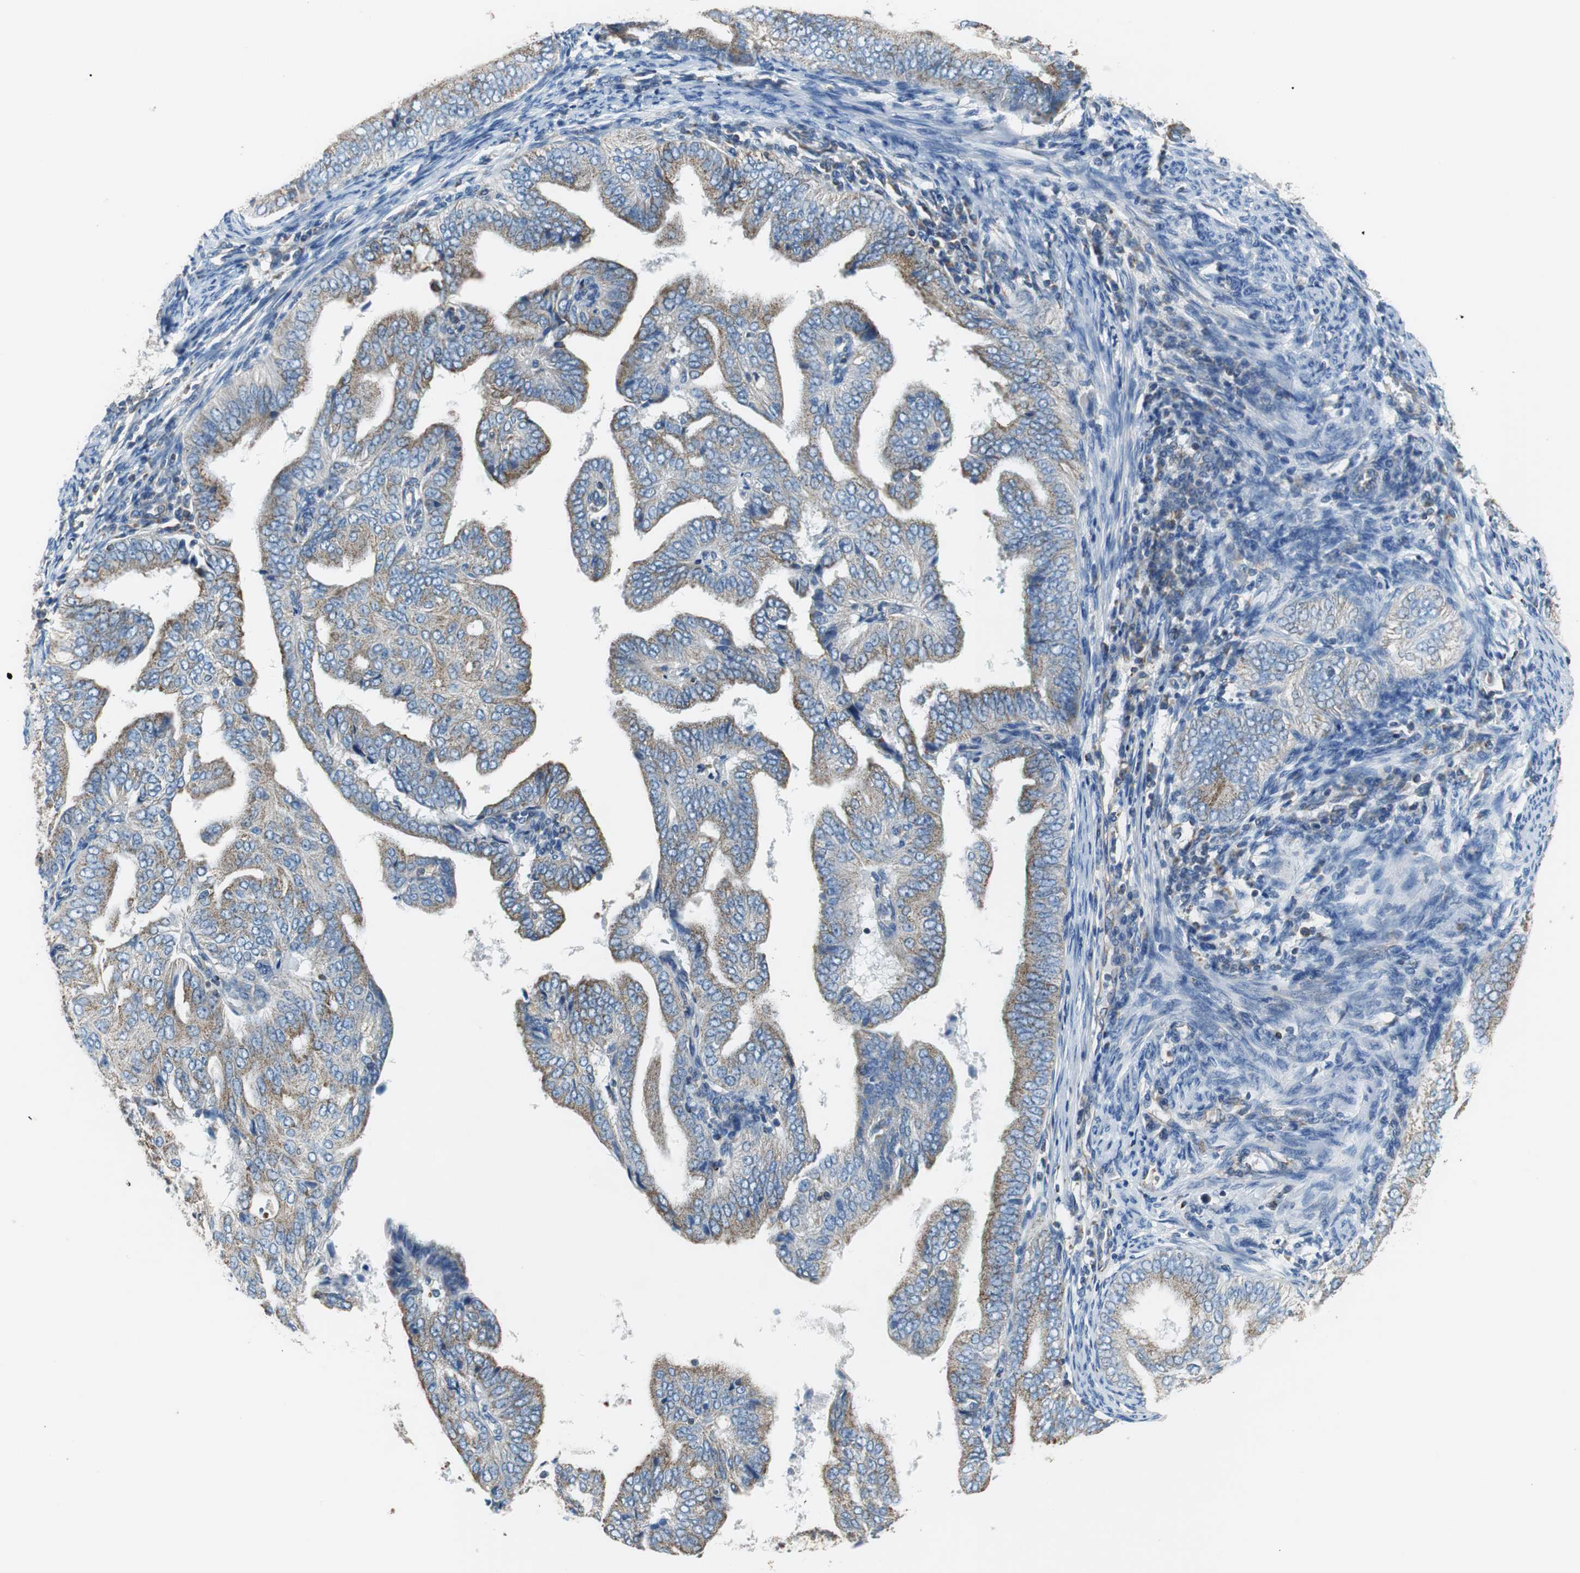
{"staining": {"intensity": "strong", "quantity": "25%-75%", "location": "cytoplasmic/membranous"}, "tissue": "endometrial cancer", "cell_type": "Tumor cells", "image_type": "cancer", "snomed": [{"axis": "morphology", "description": "Adenocarcinoma, NOS"}, {"axis": "topography", "description": "Endometrium"}], "caption": "DAB (3,3'-diaminobenzidine) immunohistochemical staining of human adenocarcinoma (endometrial) reveals strong cytoplasmic/membranous protein positivity in approximately 25%-75% of tumor cells.", "gene": "GSTK1", "patient": {"sex": "female", "age": 58}}